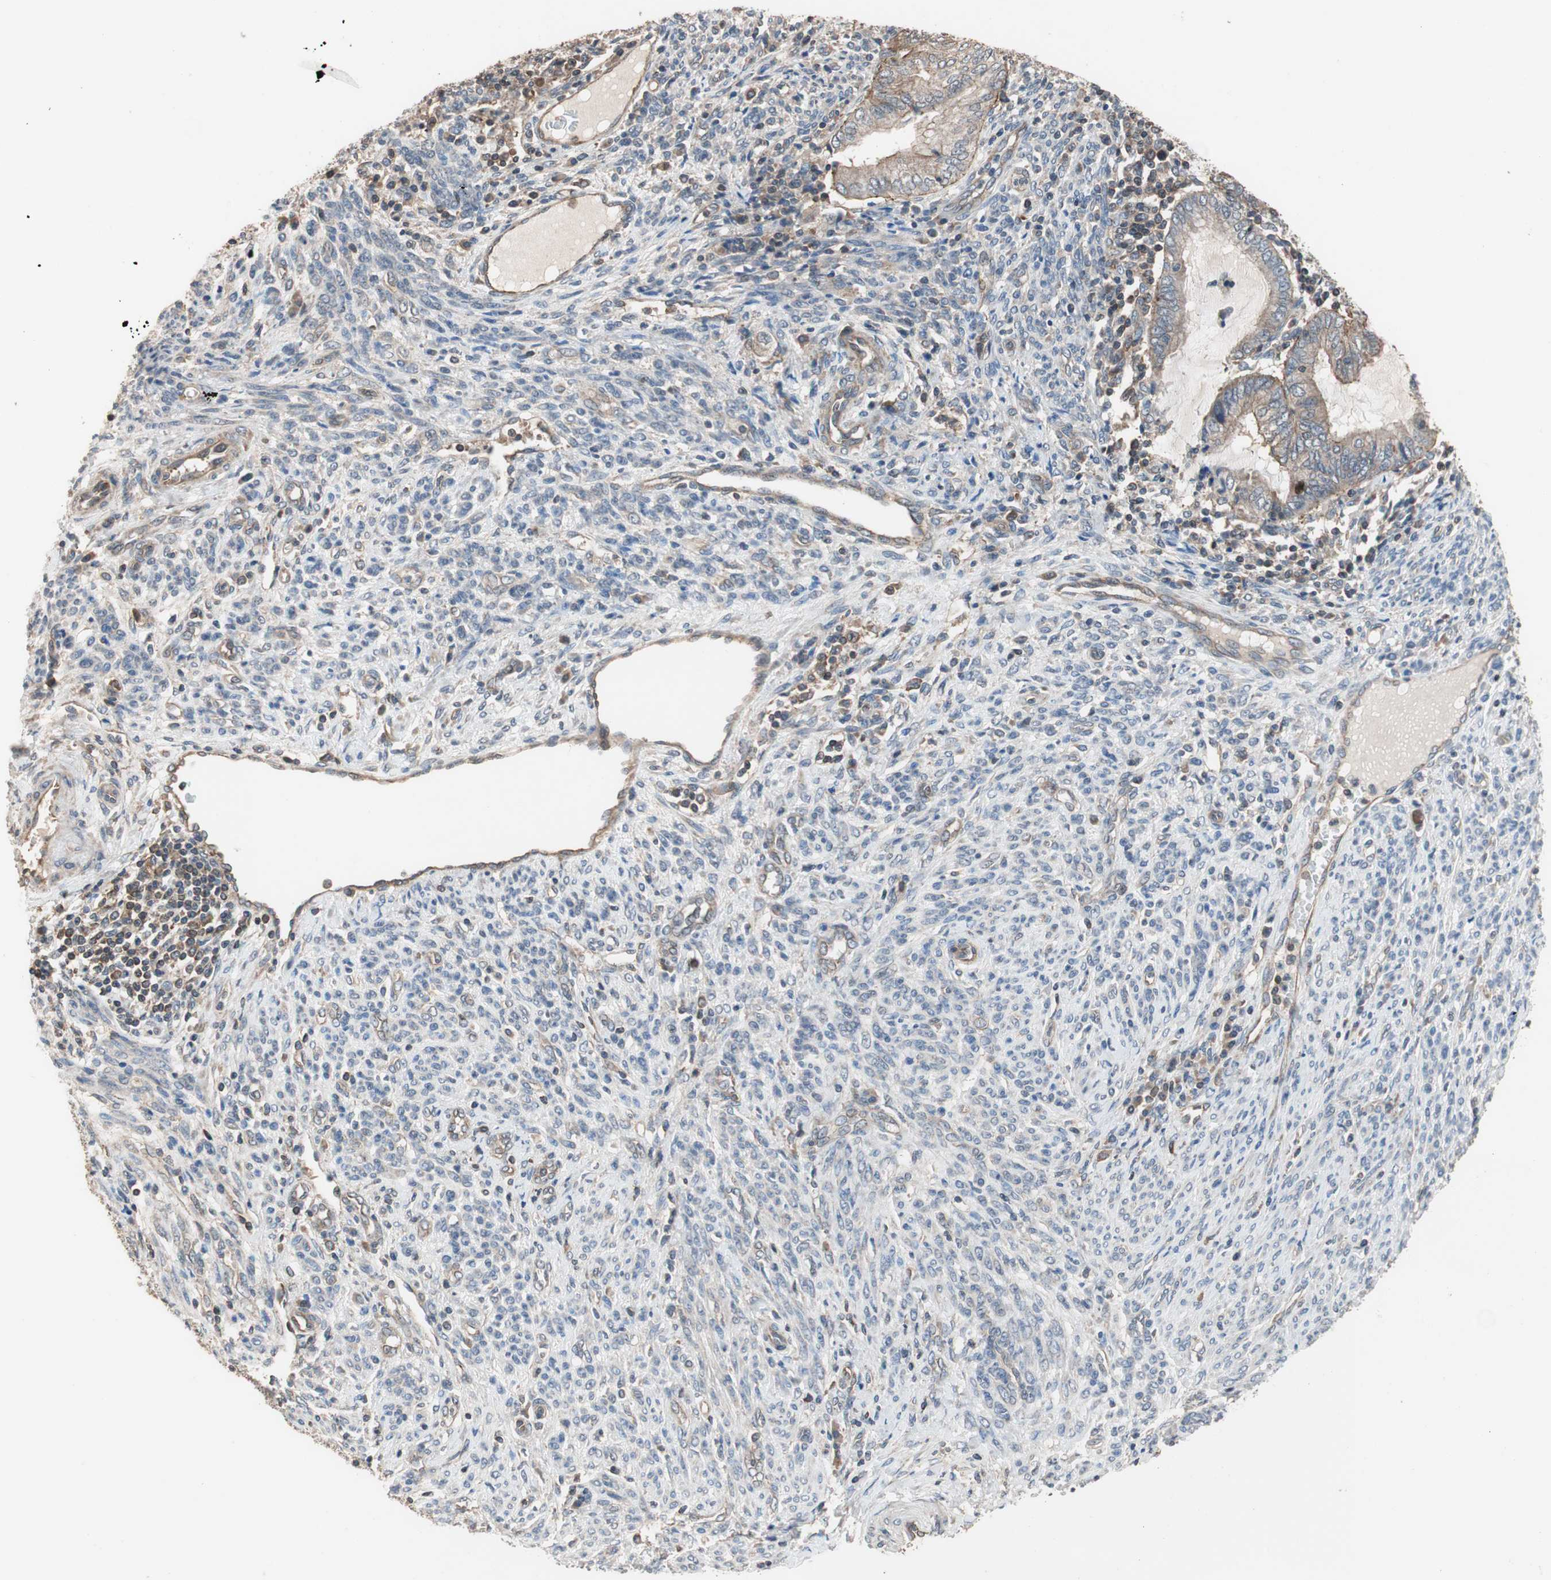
{"staining": {"intensity": "moderate", "quantity": ">75%", "location": "cytoplasmic/membranous"}, "tissue": "endometrial cancer", "cell_type": "Tumor cells", "image_type": "cancer", "snomed": [{"axis": "morphology", "description": "Adenocarcinoma, NOS"}, {"axis": "topography", "description": "Uterus"}, {"axis": "topography", "description": "Endometrium"}], "caption": "Protein expression by immunohistochemistry (IHC) demonstrates moderate cytoplasmic/membranous expression in approximately >75% of tumor cells in endometrial cancer. The protein is stained brown, and the nuclei are stained in blue (DAB IHC with brightfield microscopy, high magnification).", "gene": "MAP4K2", "patient": {"sex": "female", "age": 70}}